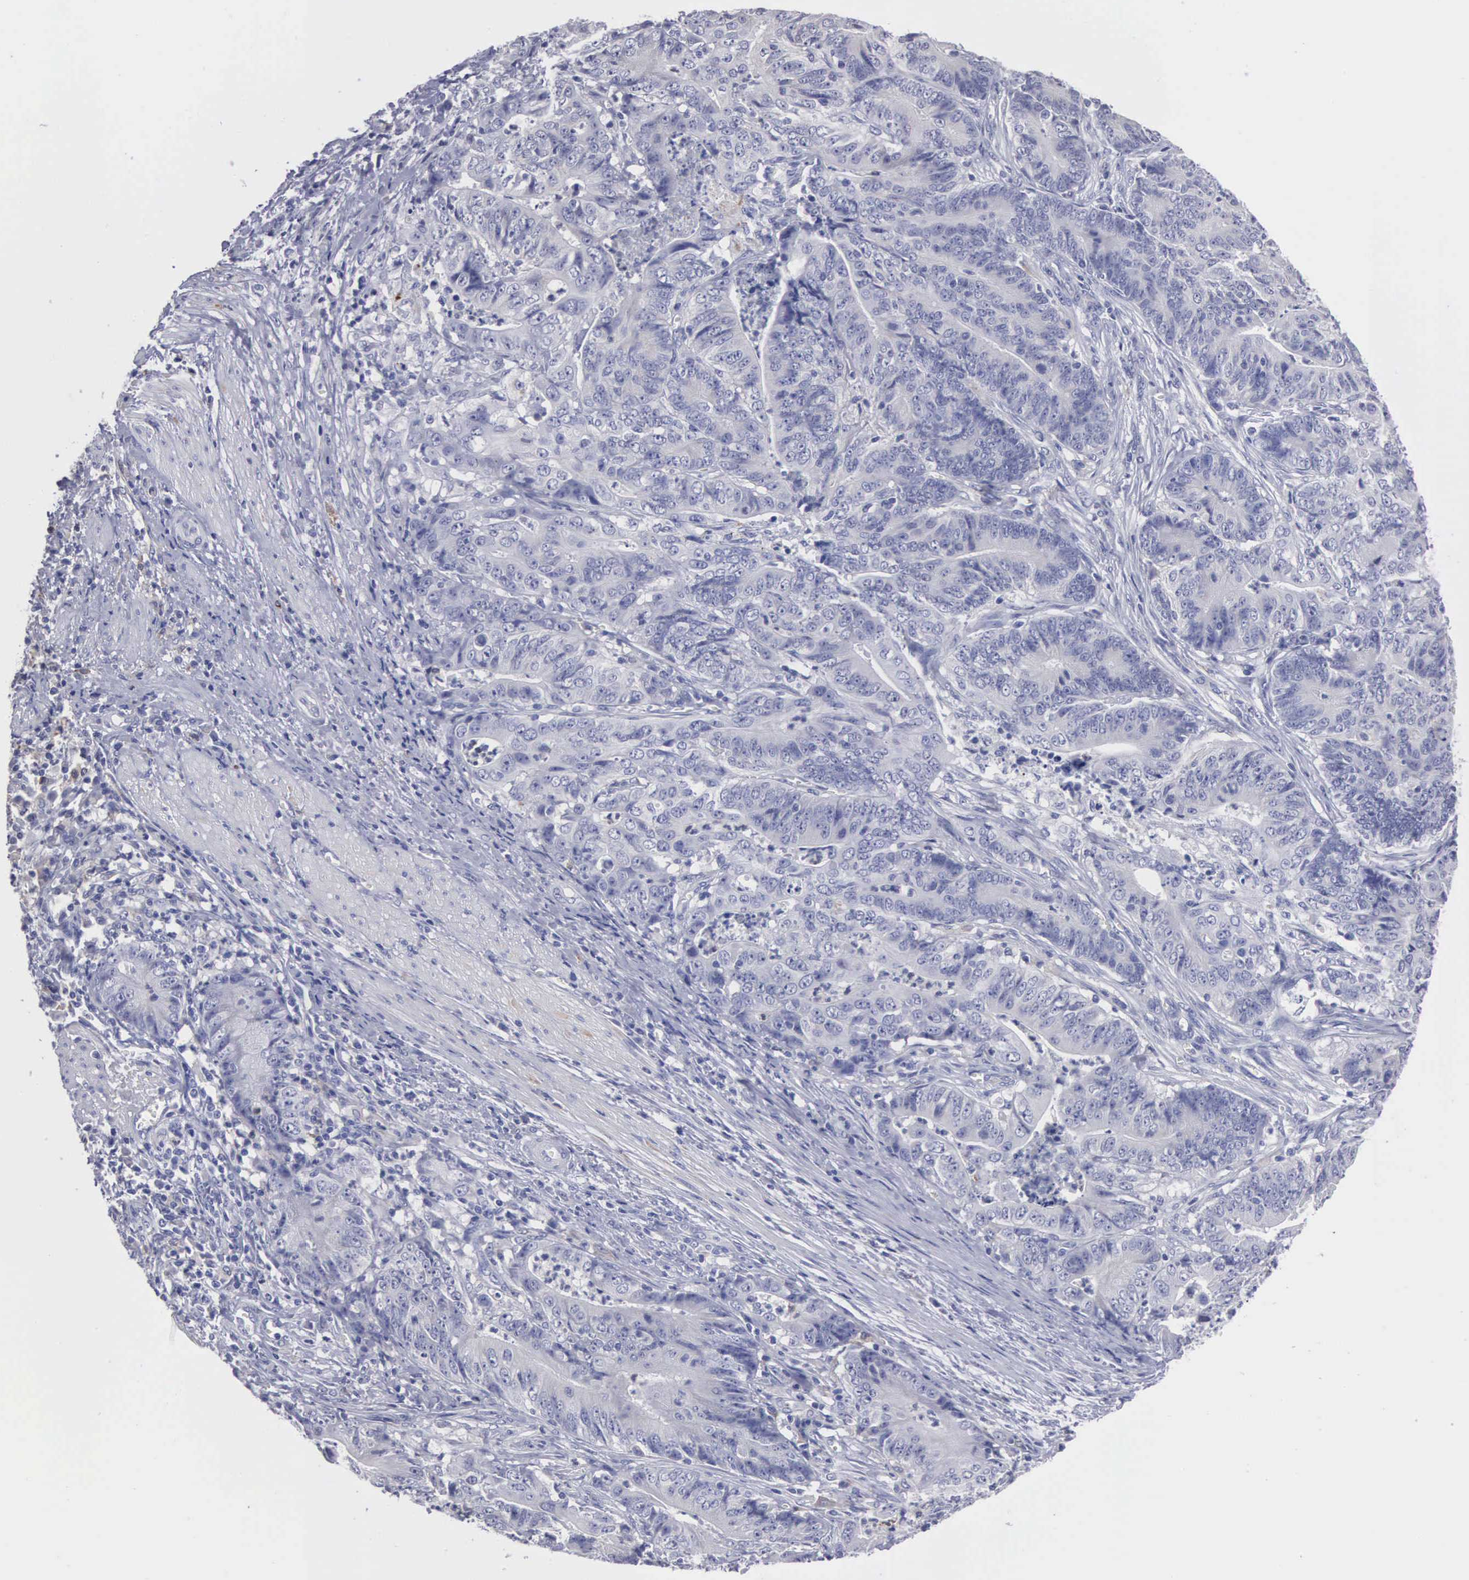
{"staining": {"intensity": "negative", "quantity": "none", "location": "none"}, "tissue": "stomach cancer", "cell_type": "Tumor cells", "image_type": "cancer", "snomed": [{"axis": "morphology", "description": "Adenocarcinoma, NOS"}, {"axis": "topography", "description": "Stomach, lower"}], "caption": "DAB (3,3'-diaminobenzidine) immunohistochemical staining of human stomach adenocarcinoma reveals no significant staining in tumor cells.", "gene": "LIN52", "patient": {"sex": "female", "age": 86}}